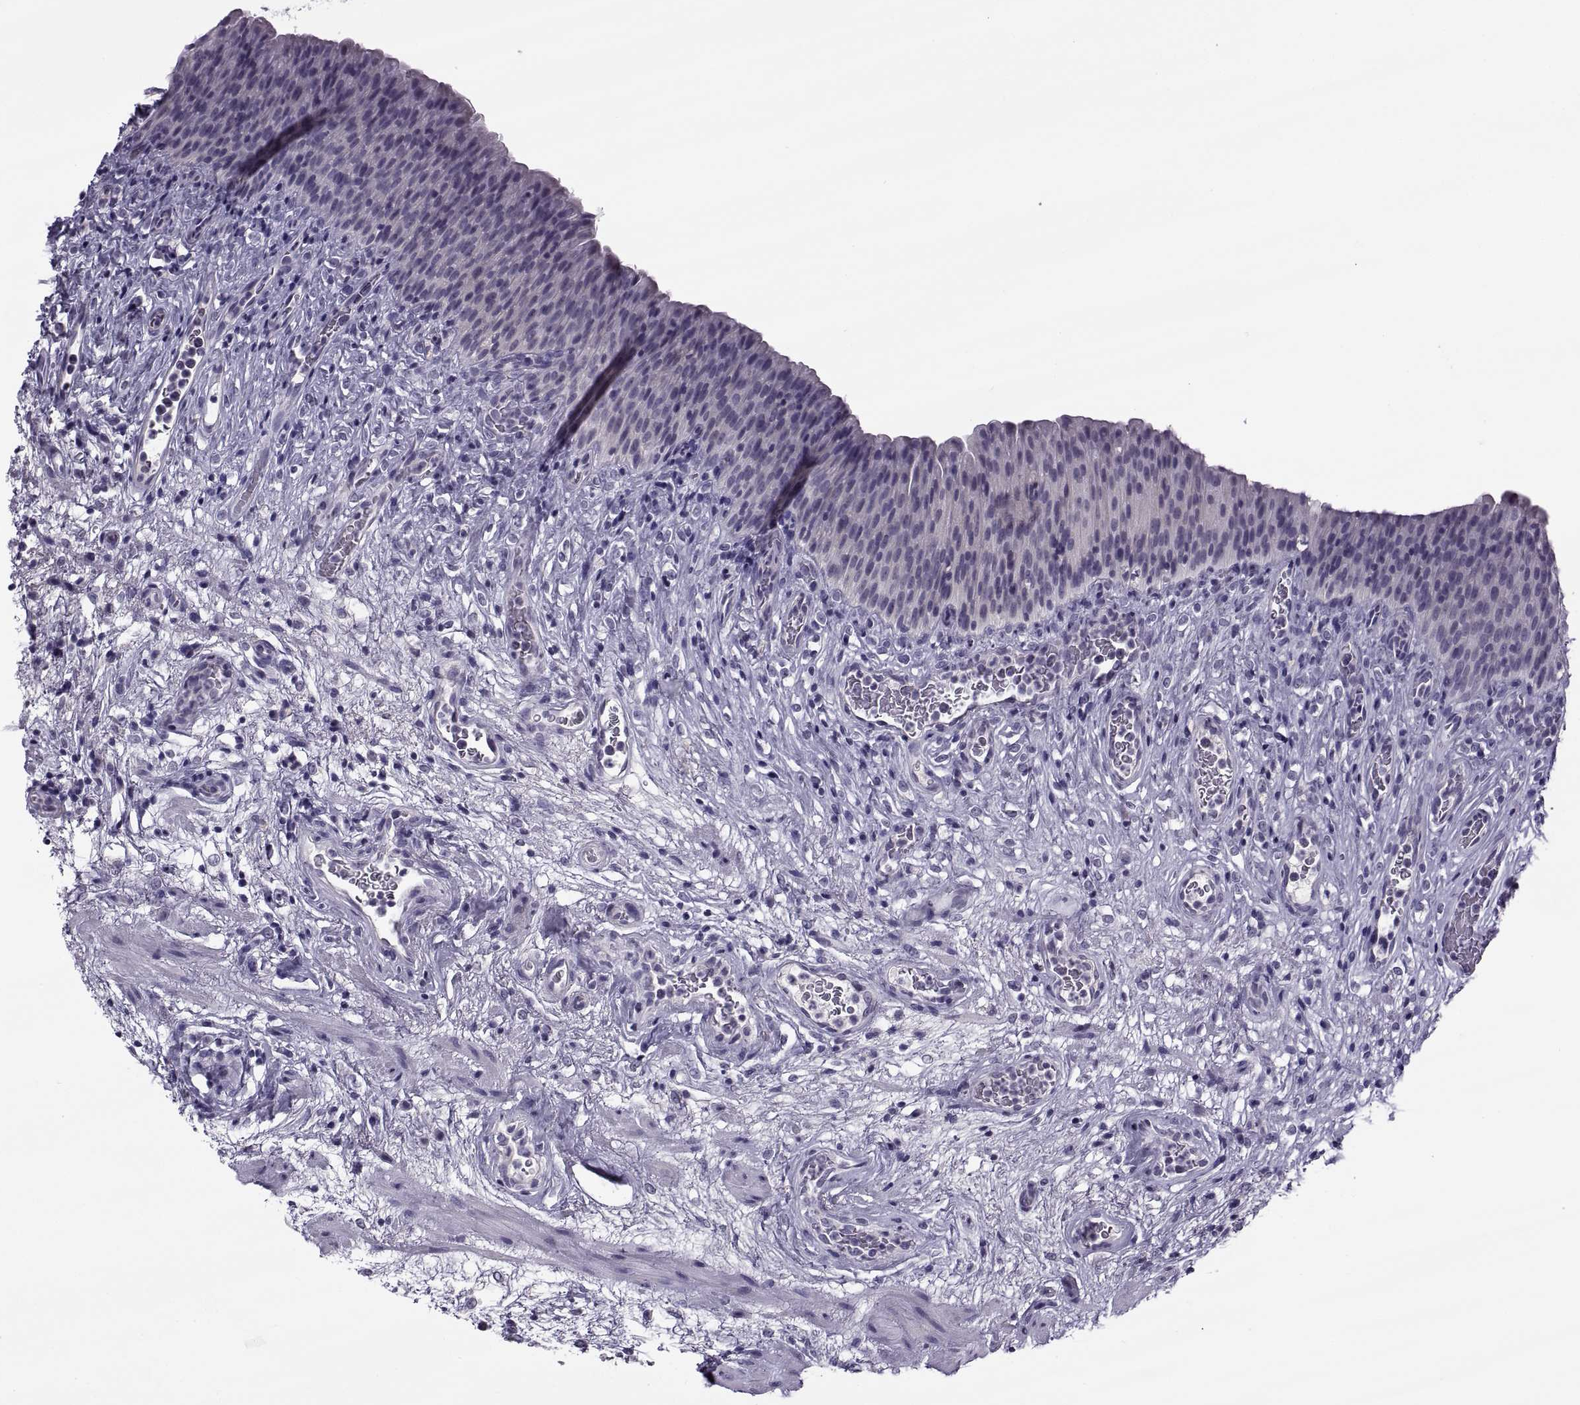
{"staining": {"intensity": "negative", "quantity": "none", "location": "none"}, "tissue": "urinary bladder", "cell_type": "Urothelial cells", "image_type": "normal", "snomed": [{"axis": "morphology", "description": "Normal tissue, NOS"}, {"axis": "topography", "description": "Urinary bladder"}], "caption": "Histopathology image shows no significant protein positivity in urothelial cells of normal urinary bladder.", "gene": "MAGEB1", "patient": {"sex": "male", "age": 76}}